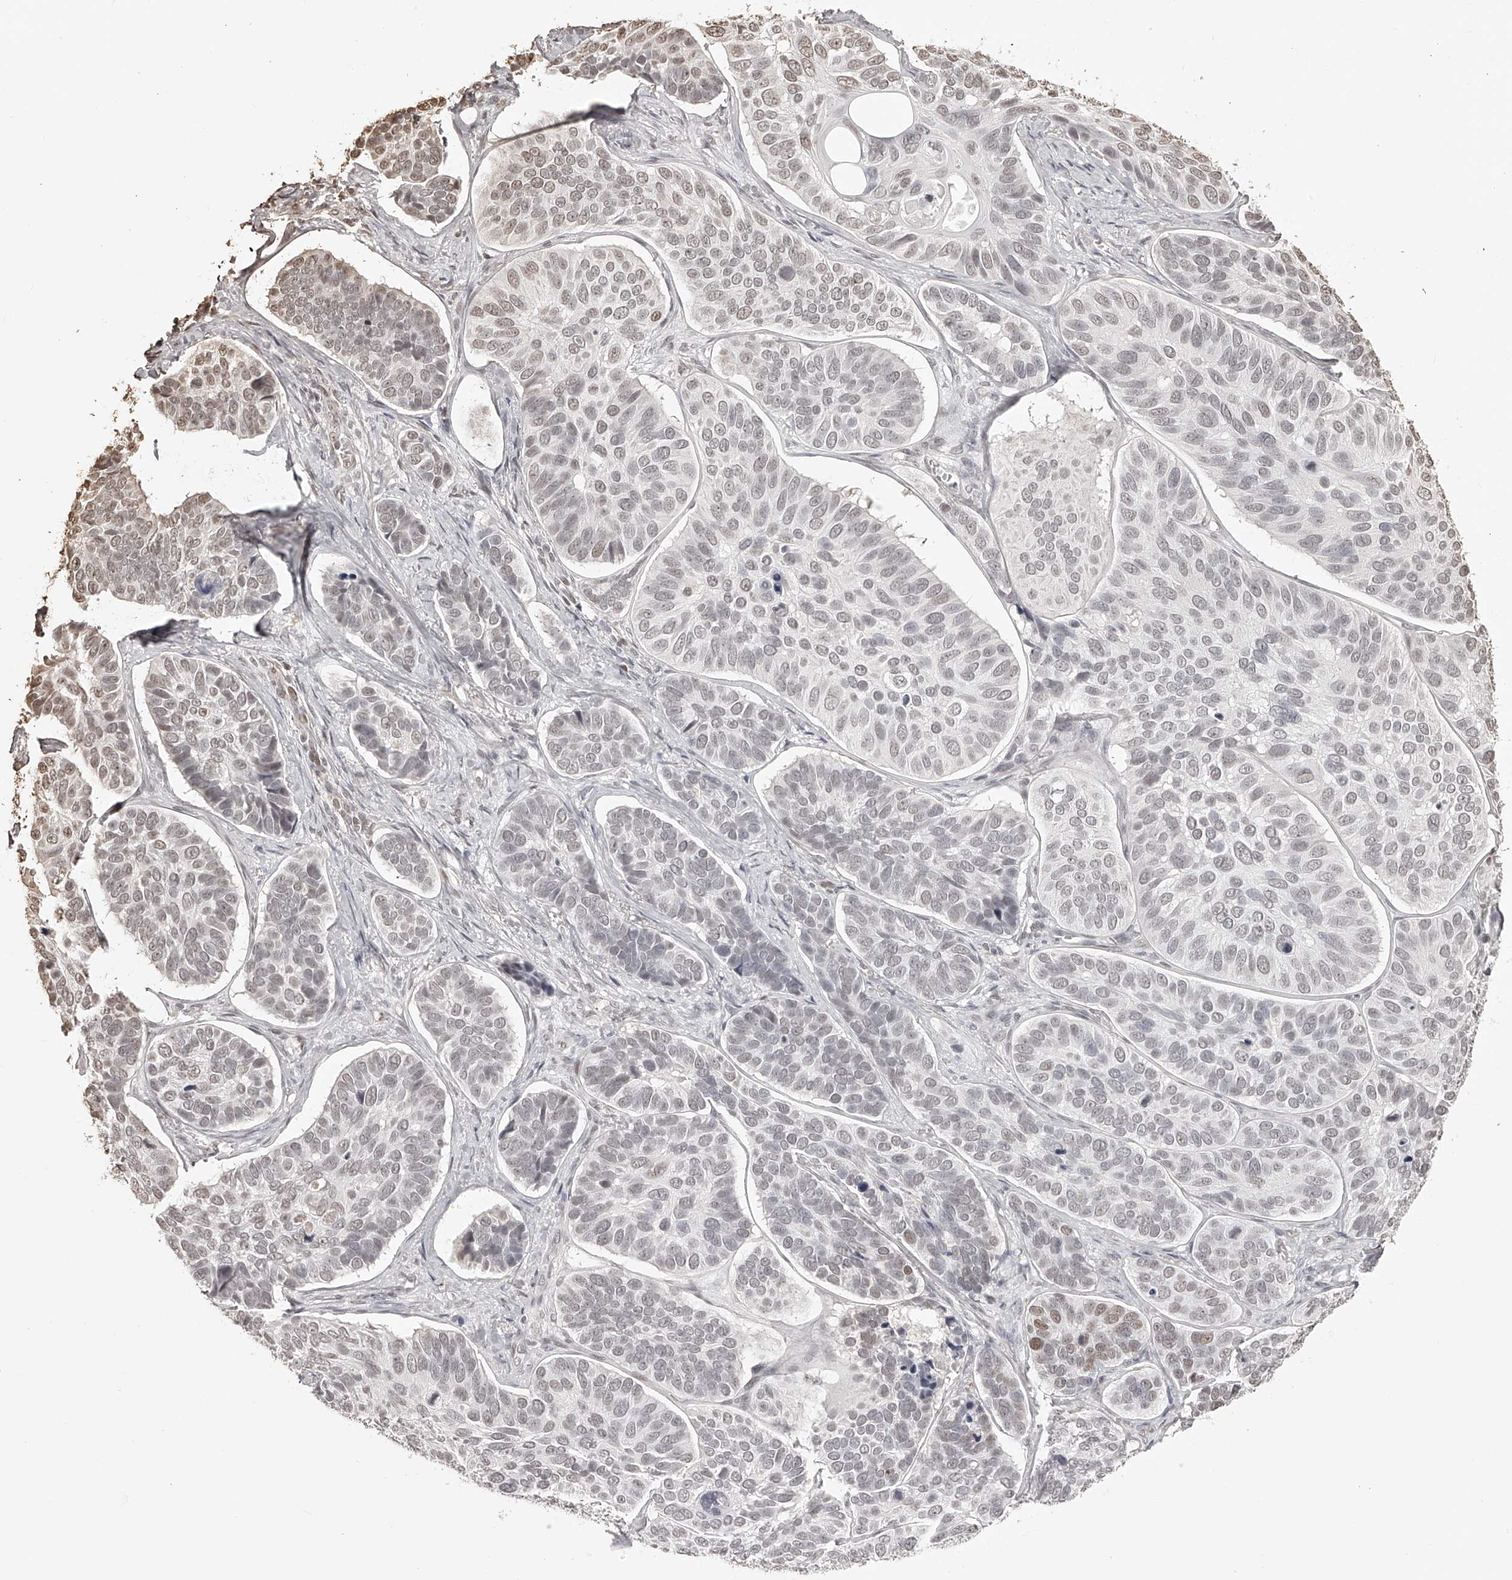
{"staining": {"intensity": "weak", "quantity": "<25%", "location": "nuclear"}, "tissue": "skin cancer", "cell_type": "Tumor cells", "image_type": "cancer", "snomed": [{"axis": "morphology", "description": "Basal cell carcinoma"}, {"axis": "topography", "description": "Skin"}], "caption": "The photomicrograph demonstrates no staining of tumor cells in skin cancer (basal cell carcinoma).", "gene": "ZNF503", "patient": {"sex": "male", "age": 62}}